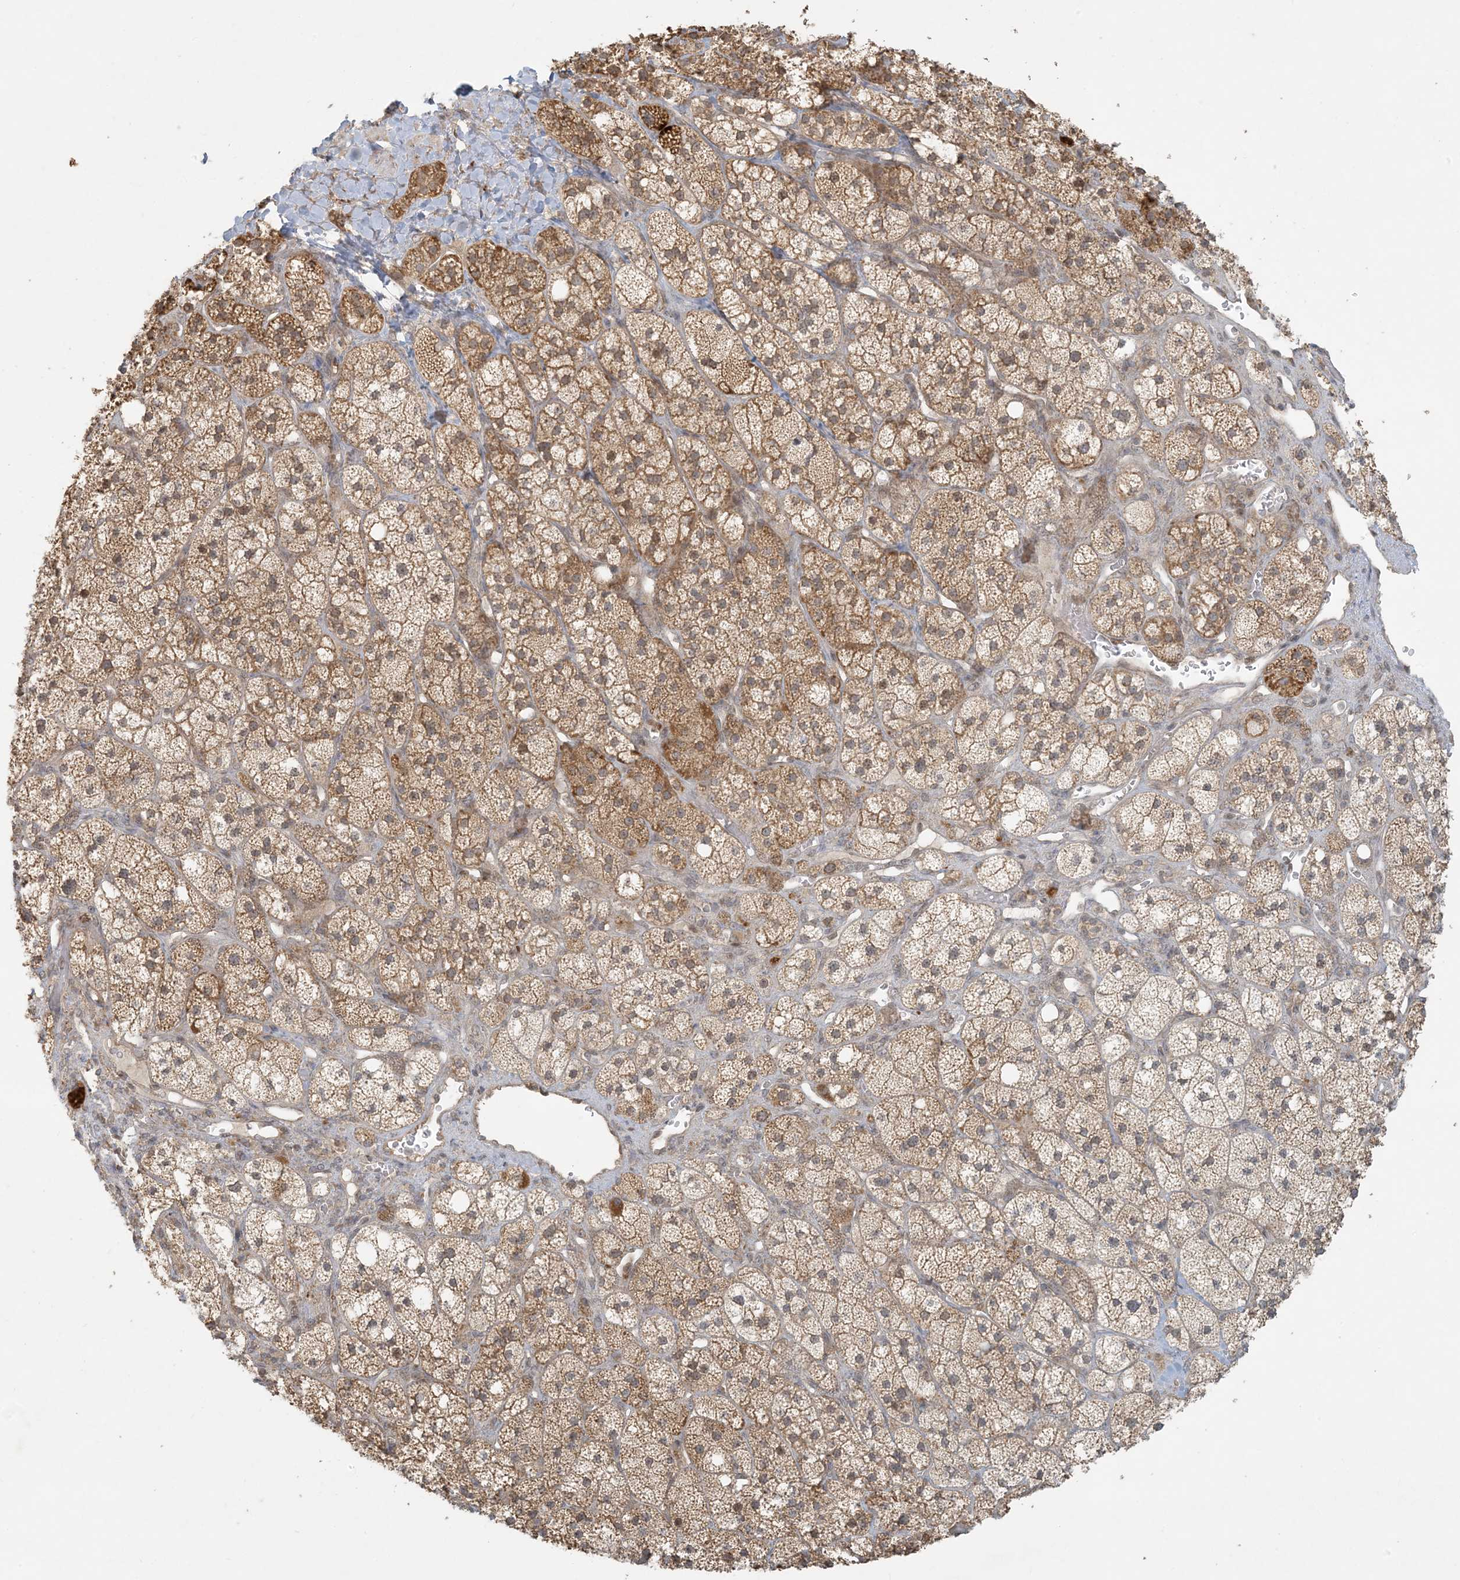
{"staining": {"intensity": "moderate", "quantity": "25%-75%", "location": "cytoplasmic/membranous"}, "tissue": "adrenal gland", "cell_type": "Glandular cells", "image_type": "normal", "snomed": [{"axis": "morphology", "description": "Normal tissue, NOS"}, {"axis": "topography", "description": "Adrenal gland"}], "caption": "This image exhibits IHC staining of unremarkable adrenal gland, with medium moderate cytoplasmic/membranous staining in about 25%-75% of glandular cells.", "gene": "BCORL1", "patient": {"sex": "male", "age": 61}}